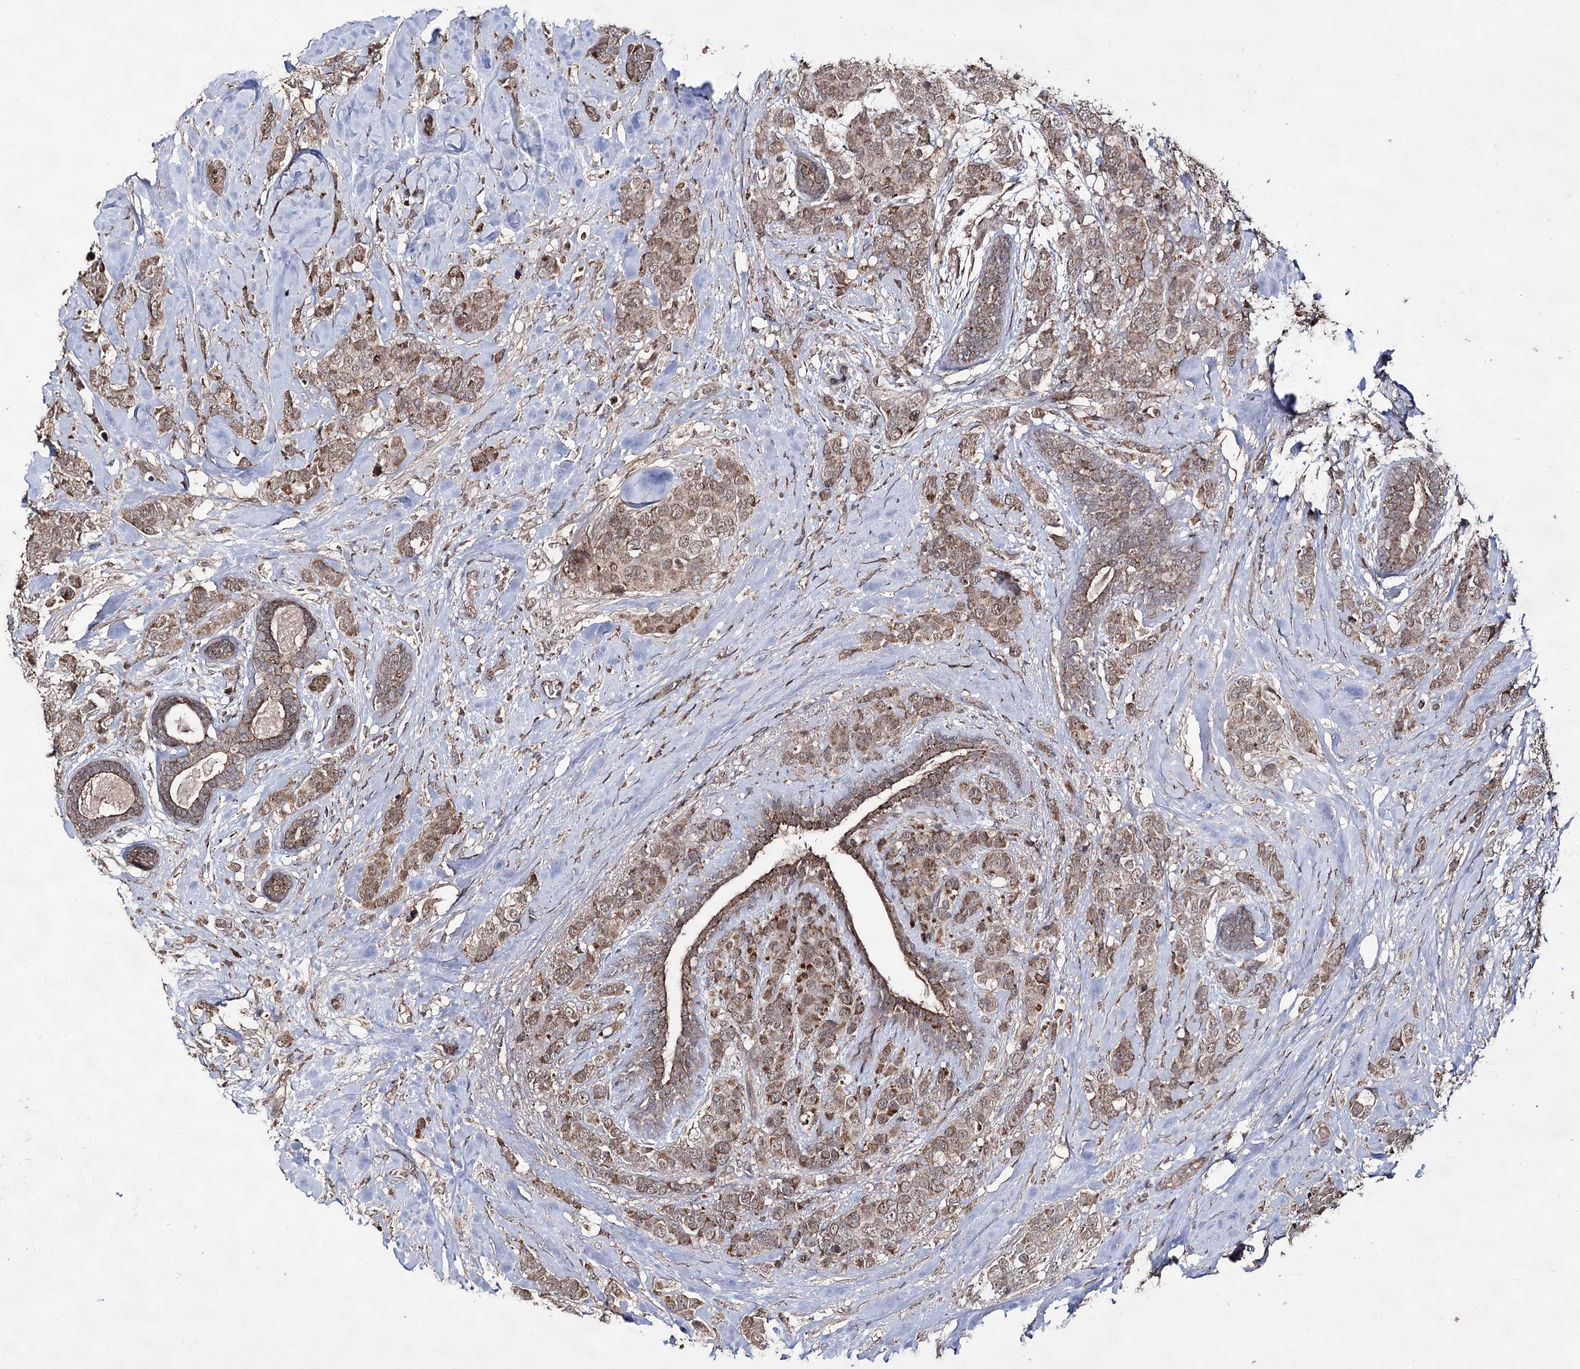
{"staining": {"intensity": "moderate", "quantity": ">75%", "location": "cytoplasmic/membranous"}, "tissue": "breast cancer", "cell_type": "Tumor cells", "image_type": "cancer", "snomed": [{"axis": "morphology", "description": "Lobular carcinoma"}, {"axis": "topography", "description": "Breast"}], "caption": "Breast lobular carcinoma was stained to show a protein in brown. There is medium levels of moderate cytoplasmic/membranous positivity in about >75% of tumor cells.", "gene": "ACTR6", "patient": {"sex": "female", "age": 59}}